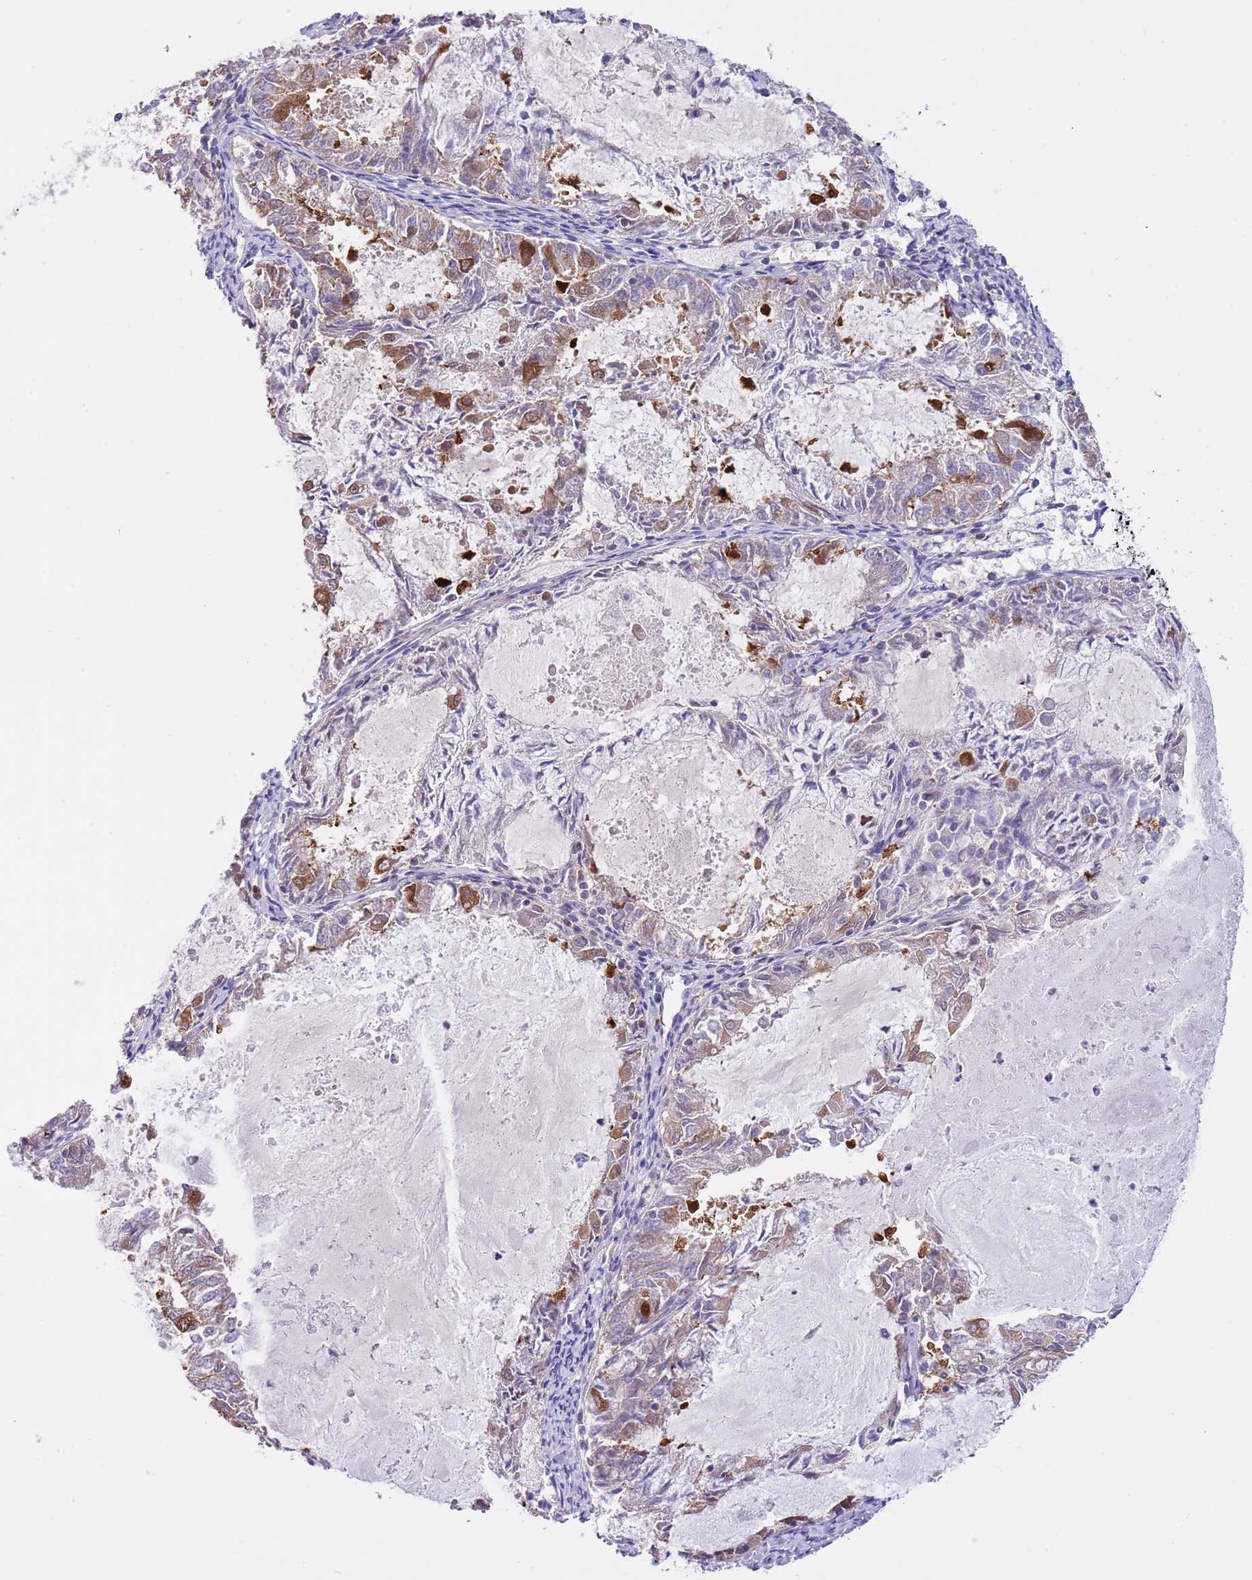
{"staining": {"intensity": "moderate", "quantity": "25%-75%", "location": "cytoplasmic/membranous"}, "tissue": "endometrial cancer", "cell_type": "Tumor cells", "image_type": "cancer", "snomed": [{"axis": "morphology", "description": "Adenocarcinoma, NOS"}, {"axis": "topography", "description": "Endometrium"}], "caption": "Protein staining reveals moderate cytoplasmic/membranous expression in about 25%-75% of tumor cells in endometrial cancer. The protein of interest is stained brown, and the nuclei are stained in blue (DAB (3,3'-diaminobenzidine) IHC with brightfield microscopy, high magnification).", "gene": "PRR32", "patient": {"sex": "female", "age": 57}}